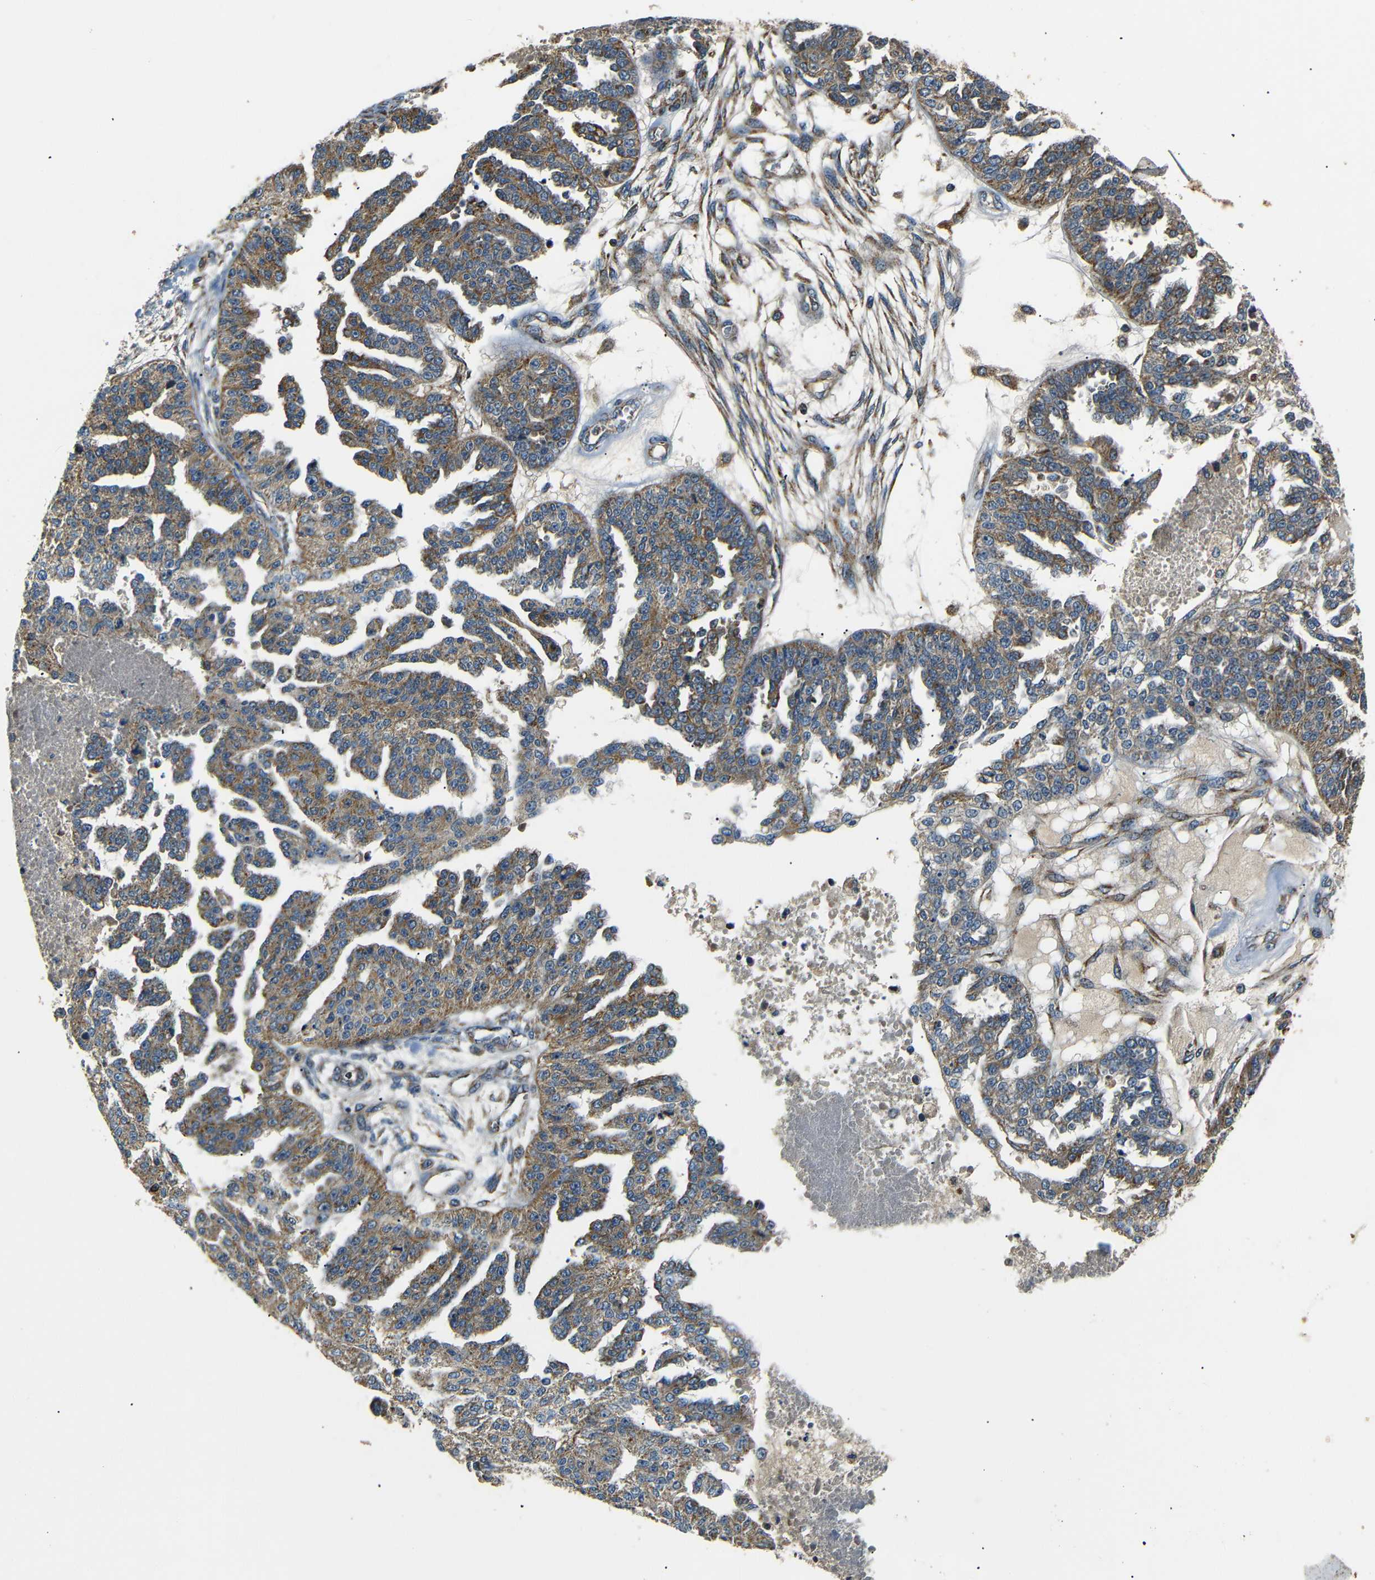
{"staining": {"intensity": "moderate", "quantity": ">75%", "location": "cytoplasmic/membranous"}, "tissue": "ovarian cancer", "cell_type": "Tumor cells", "image_type": "cancer", "snomed": [{"axis": "morphology", "description": "Cystadenocarcinoma, serous, NOS"}, {"axis": "topography", "description": "Ovary"}], "caption": "This is an image of immunohistochemistry staining of ovarian serous cystadenocarcinoma, which shows moderate positivity in the cytoplasmic/membranous of tumor cells.", "gene": "NETO2", "patient": {"sex": "female", "age": 58}}